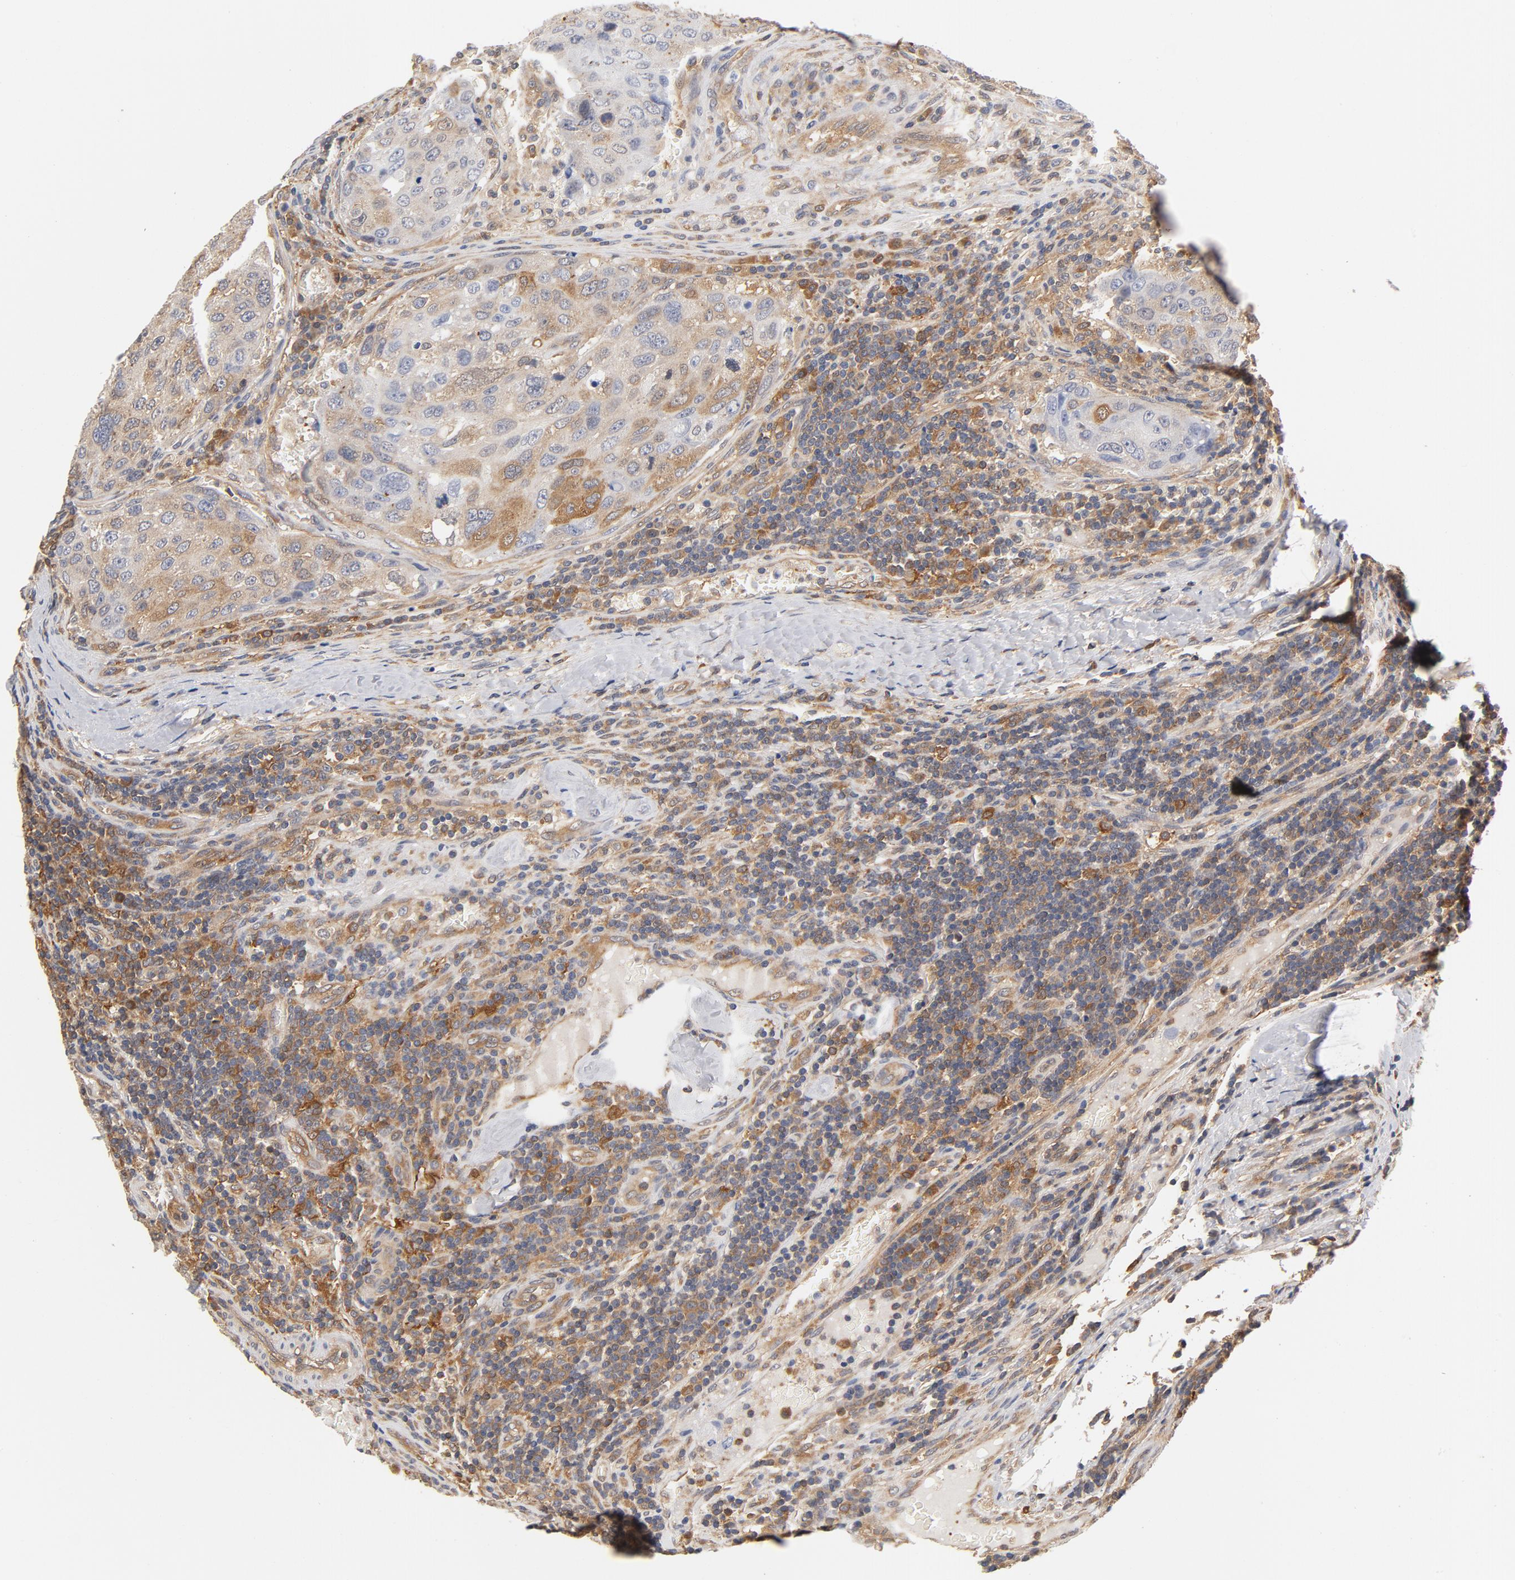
{"staining": {"intensity": "moderate", "quantity": "<25%", "location": "cytoplasmic/membranous"}, "tissue": "urothelial cancer", "cell_type": "Tumor cells", "image_type": "cancer", "snomed": [{"axis": "morphology", "description": "Urothelial carcinoma, High grade"}, {"axis": "topography", "description": "Lymph node"}, {"axis": "topography", "description": "Urinary bladder"}], "caption": "About <25% of tumor cells in human urothelial carcinoma (high-grade) demonstrate moderate cytoplasmic/membranous protein staining as visualized by brown immunohistochemical staining.", "gene": "ASMTL", "patient": {"sex": "male", "age": 51}}